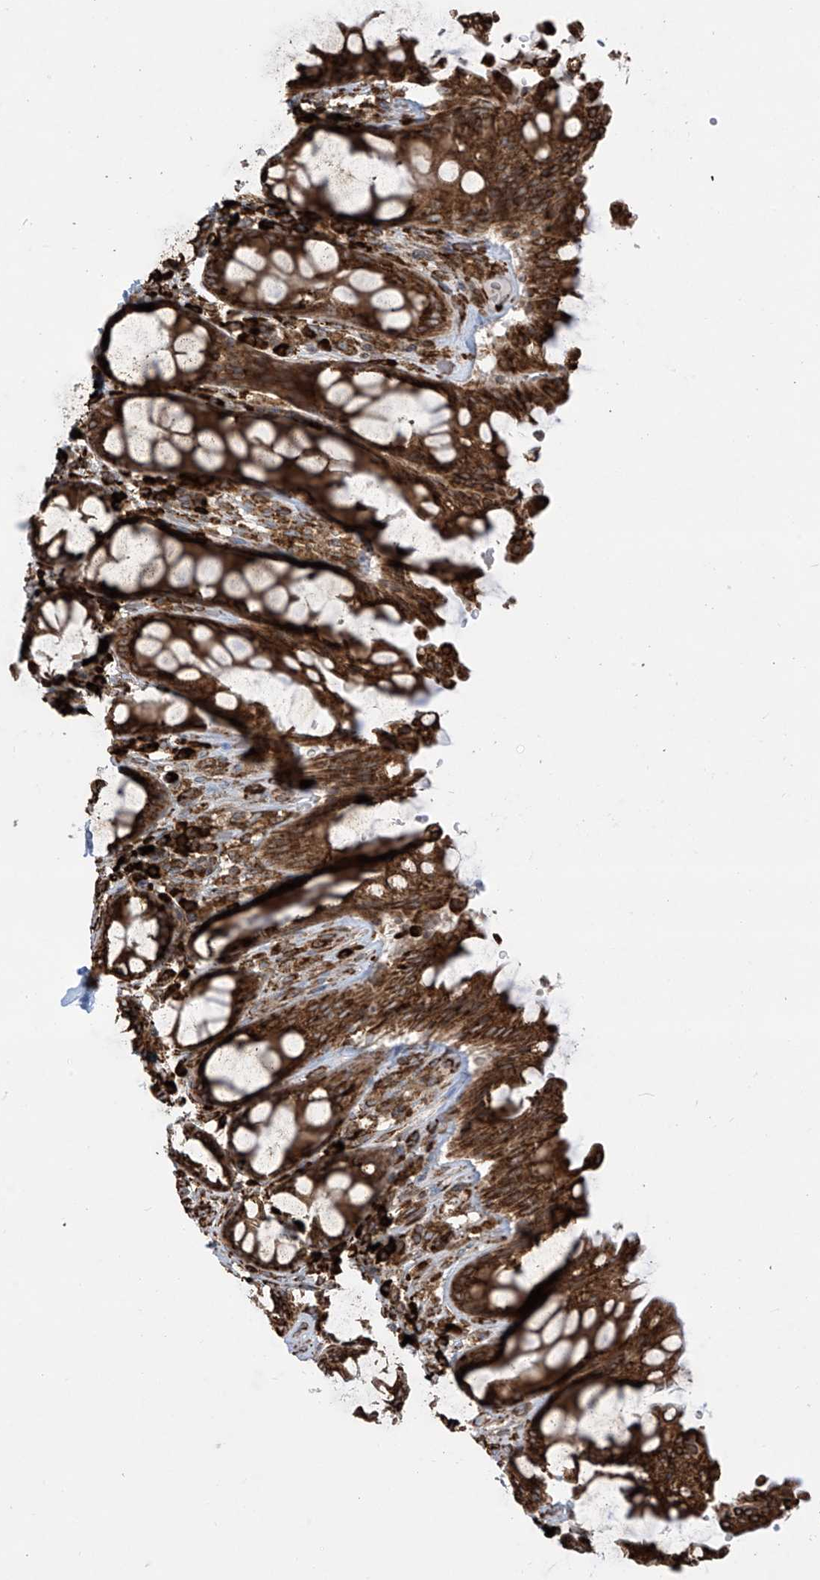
{"staining": {"intensity": "strong", "quantity": ">75%", "location": "cytoplasmic/membranous"}, "tissue": "rectum", "cell_type": "Glandular cells", "image_type": "normal", "snomed": [{"axis": "morphology", "description": "Normal tissue, NOS"}, {"axis": "topography", "description": "Rectum"}], "caption": "The immunohistochemical stain highlights strong cytoplasmic/membranous positivity in glandular cells of benign rectum. Immunohistochemistry (ihc) stains the protein in brown and the nuclei are stained blue.", "gene": "MX1", "patient": {"sex": "male", "age": 64}}